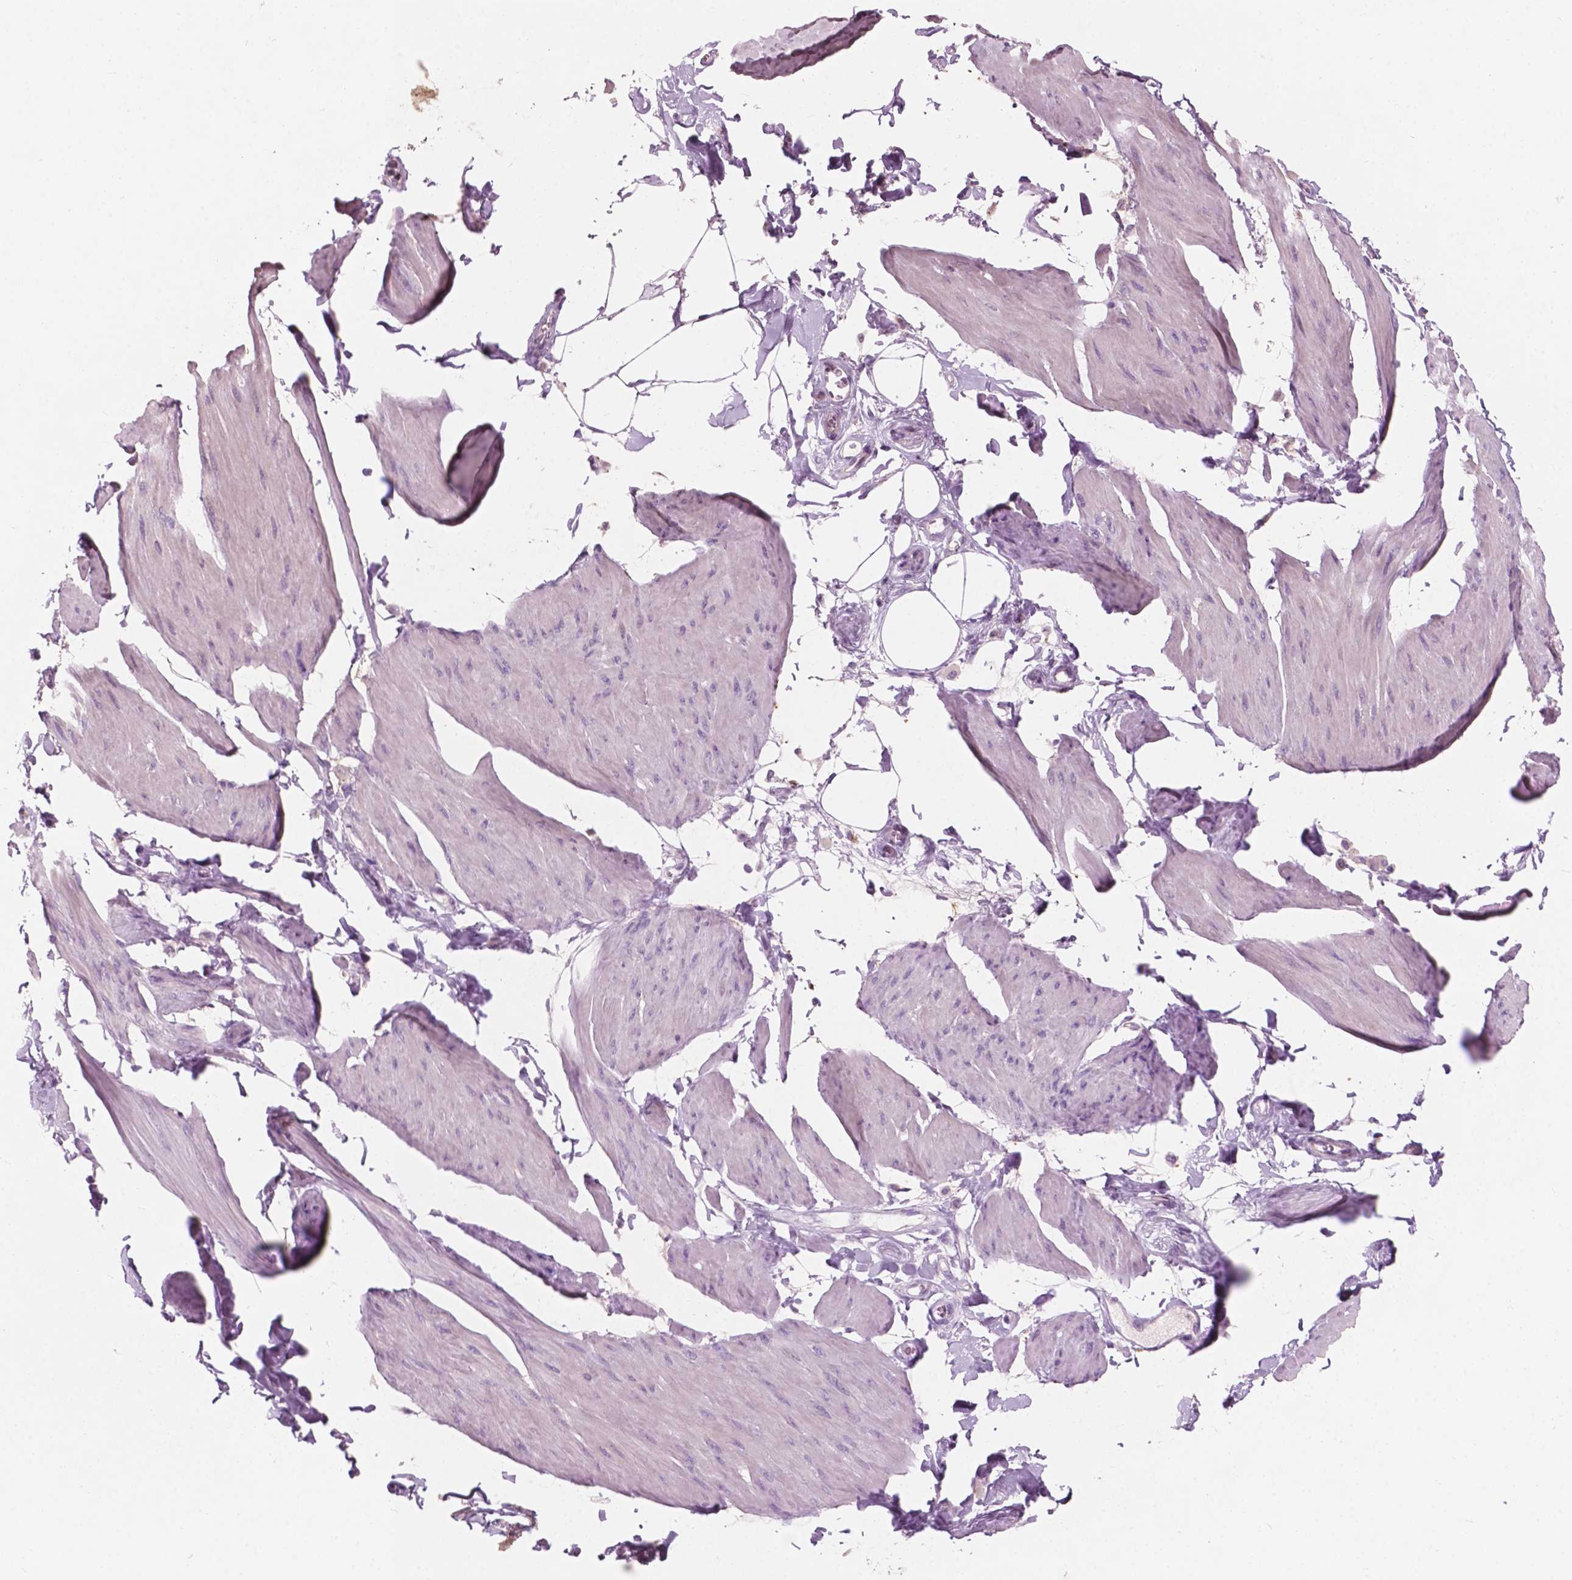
{"staining": {"intensity": "negative", "quantity": "none", "location": "none"}, "tissue": "smooth muscle", "cell_type": "Smooth muscle cells", "image_type": "normal", "snomed": [{"axis": "morphology", "description": "Normal tissue, NOS"}, {"axis": "topography", "description": "Adipose tissue"}, {"axis": "topography", "description": "Smooth muscle"}, {"axis": "topography", "description": "Peripheral nerve tissue"}], "caption": "An immunohistochemistry micrograph of benign smooth muscle is shown. There is no staining in smooth muscle cells of smooth muscle. (DAB immunohistochemistry visualized using brightfield microscopy, high magnification).", "gene": "AWAT1", "patient": {"sex": "male", "age": 83}}